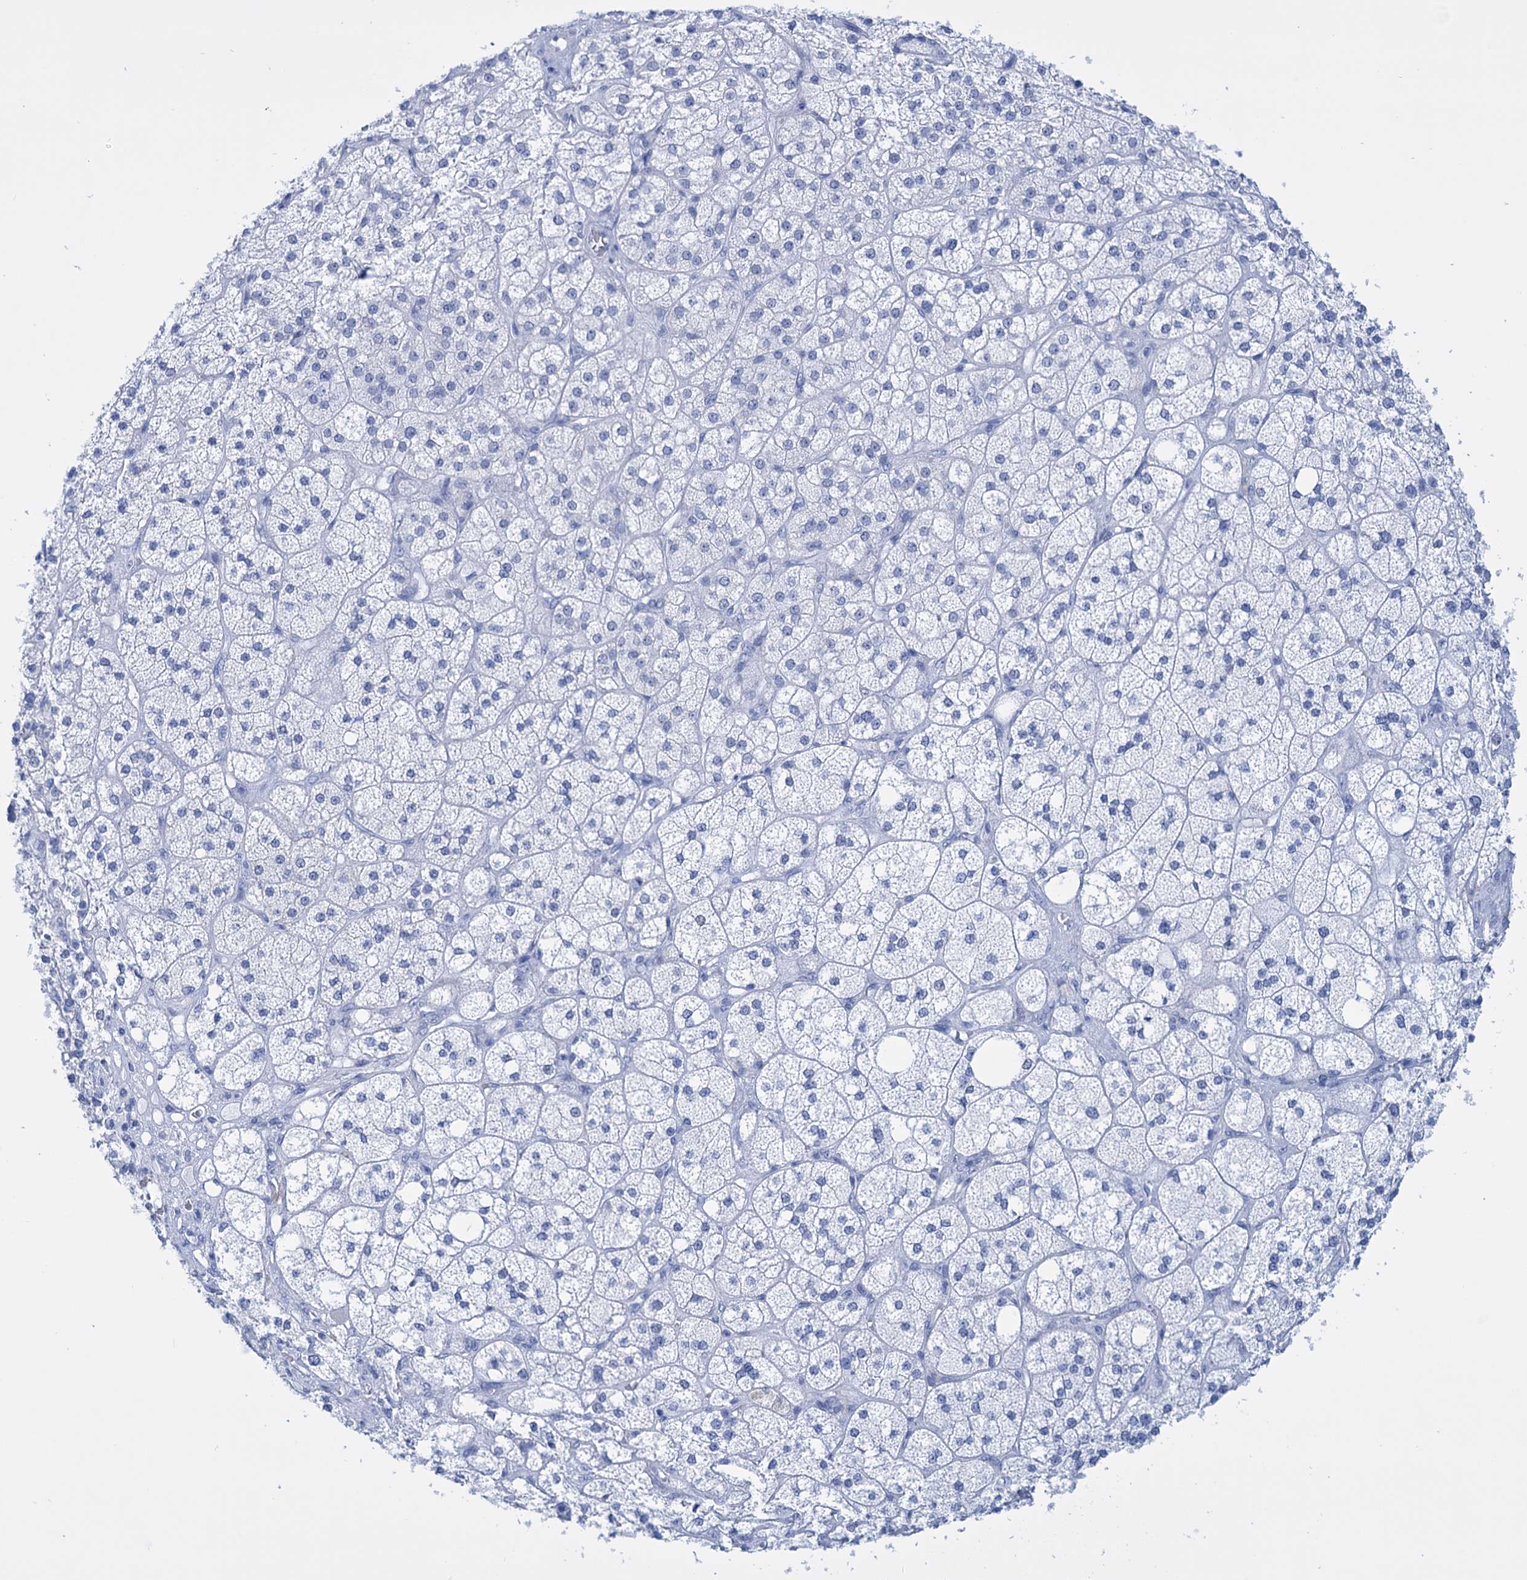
{"staining": {"intensity": "negative", "quantity": "none", "location": "none"}, "tissue": "adrenal gland", "cell_type": "Glandular cells", "image_type": "normal", "snomed": [{"axis": "morphology", "description": "Normal tissue, NOS"}, {"axis": "topography", "description": "Adrenal gland"}], "caption": "This is an IHC micrograph of unremarkable human adrenal gland. There is no expression in glandular cells.", "gene": "FBXW12", "patient": {"sex": "male", "age": 61}}